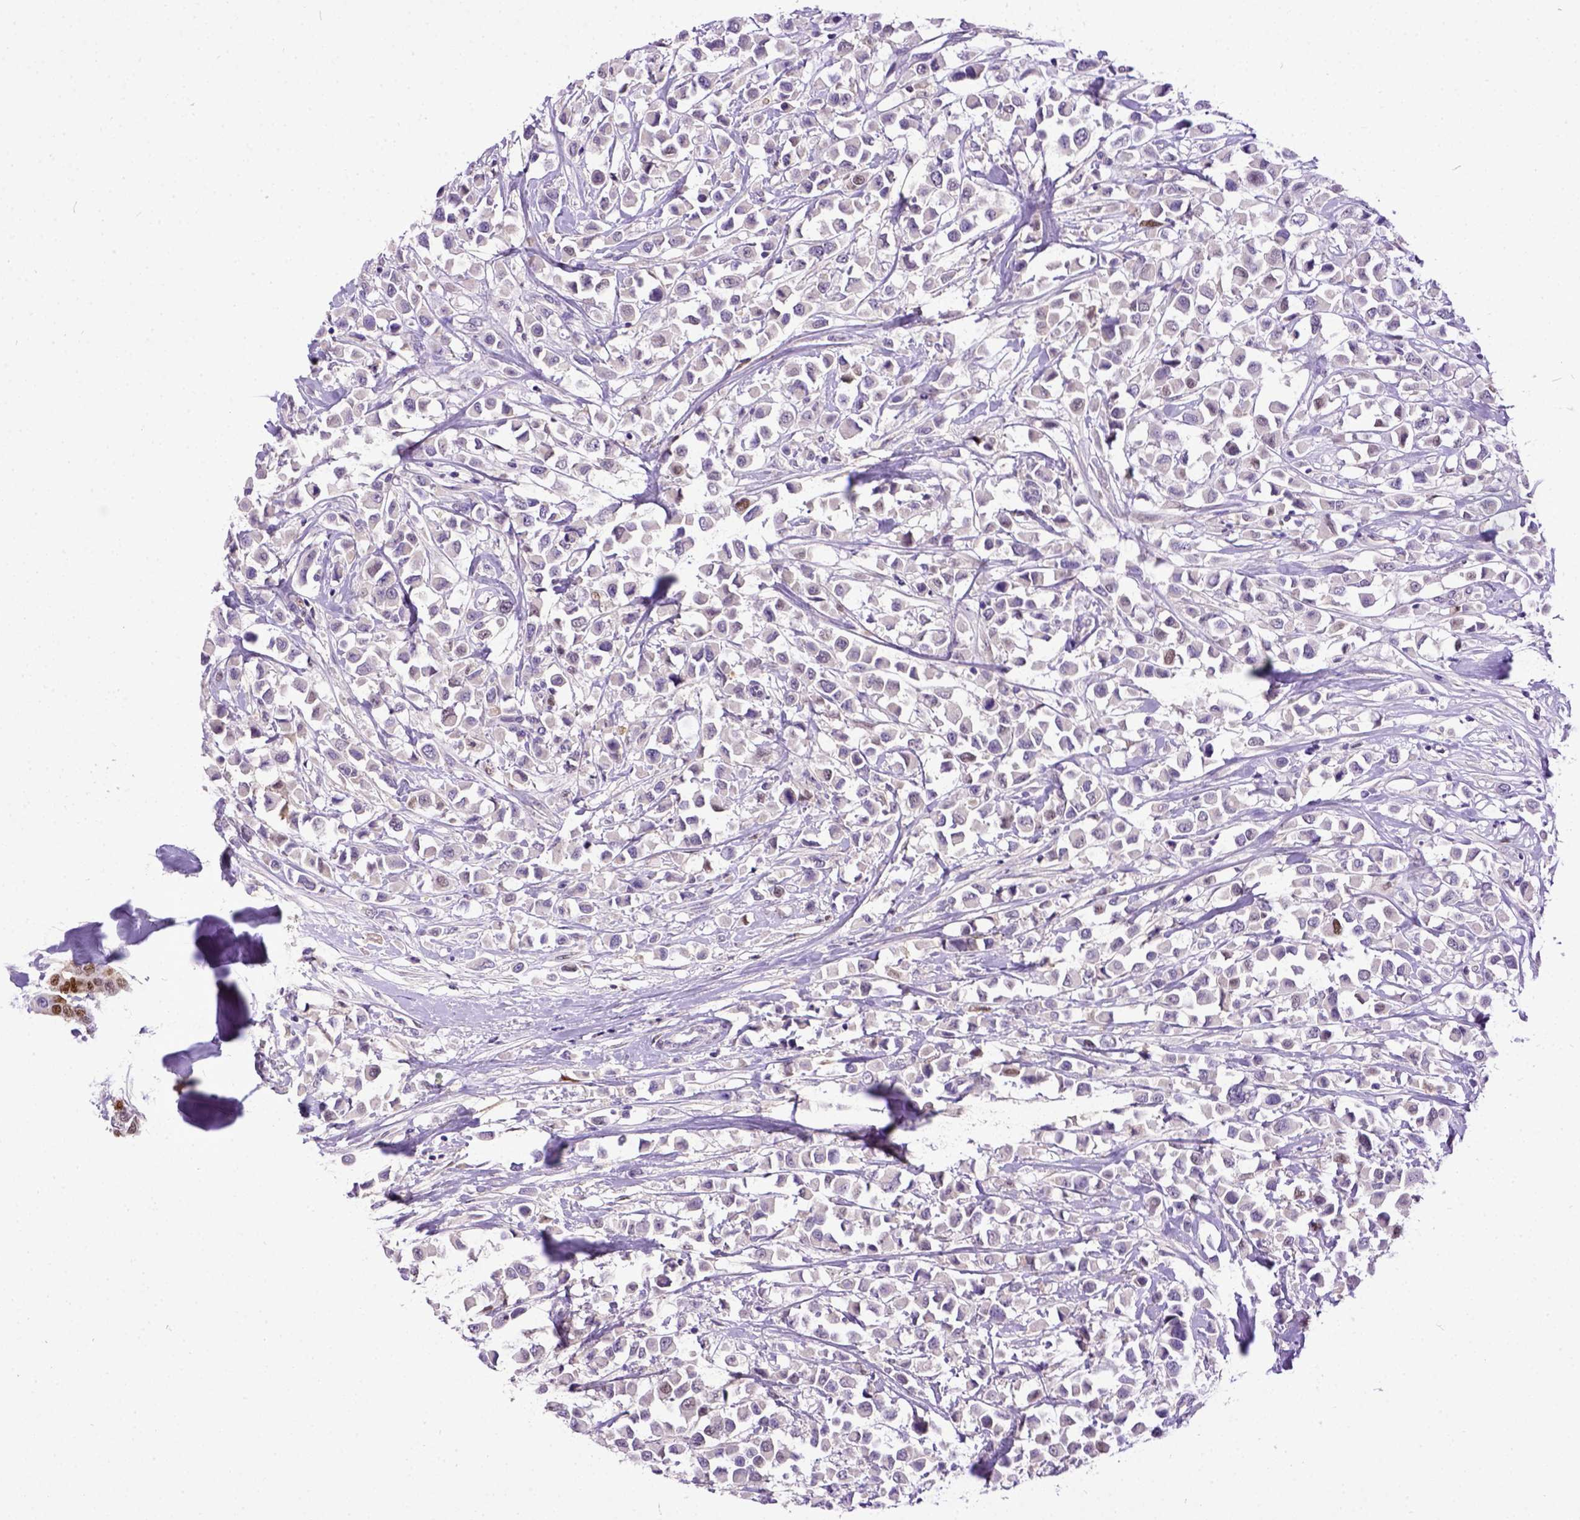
{"staining": {"intensity": "negative", "quantity": "none", "location": "none"}, "tissue": "breast cancer", "cell_type": "Tumor cells", "image_type": "cancer", "snomed": [{"axis": "morphology", "description": "Duct carcinoma"}, {"axis": "topography", "description": "Breast"}], "caption": "Tumor cells are negative for protein expression in human breast cancer (invasive ductal carcinoma). Brightfield microscopy of IHC stained with DAB (3,3'-diaminobenzidine) (brown) and hematoxylin (blue), captured at high magnification.", "gene": "CDKN1A", "patient": {"sex": "female", "age": 61}}